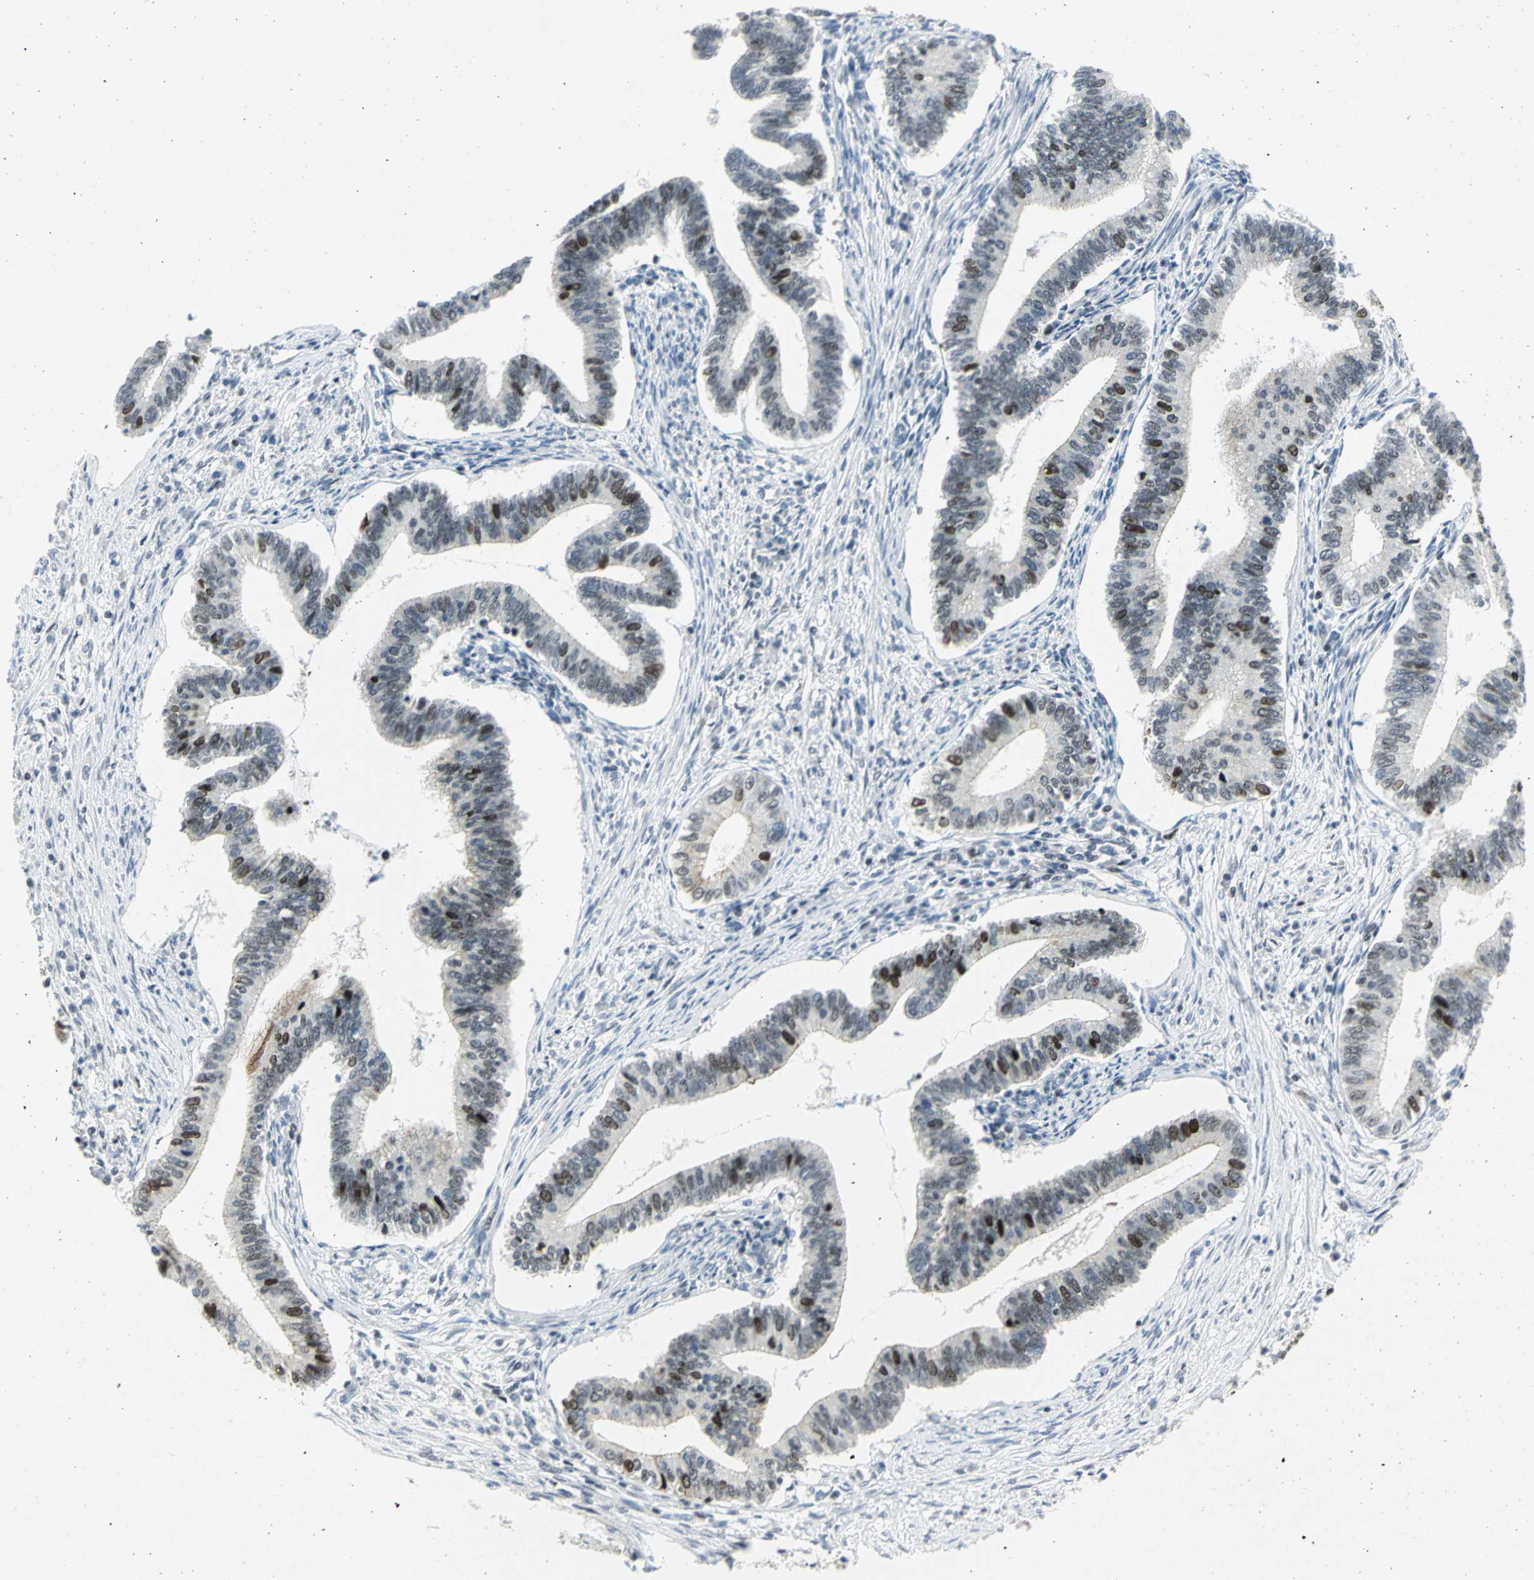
{"staining": {"intensity": "moderate", "quantity": "<25%", "location": "nuclear"}, "tissue": "cervical cancer", "cell_type": "Tumor cells", "image_type": "cancer", "snomed": [{"axis": "morphology", "description": "Adenocarcinoma, NOS"}, {"axis": "topography", "description": "Cervix"}], "caption": "Moderate nuclear positivity is present in approximately <25% of tumor cells in adenocarcinoma (cervical).", "gene": "RPA1", "patient": {"sex": "female", "age": 36}}